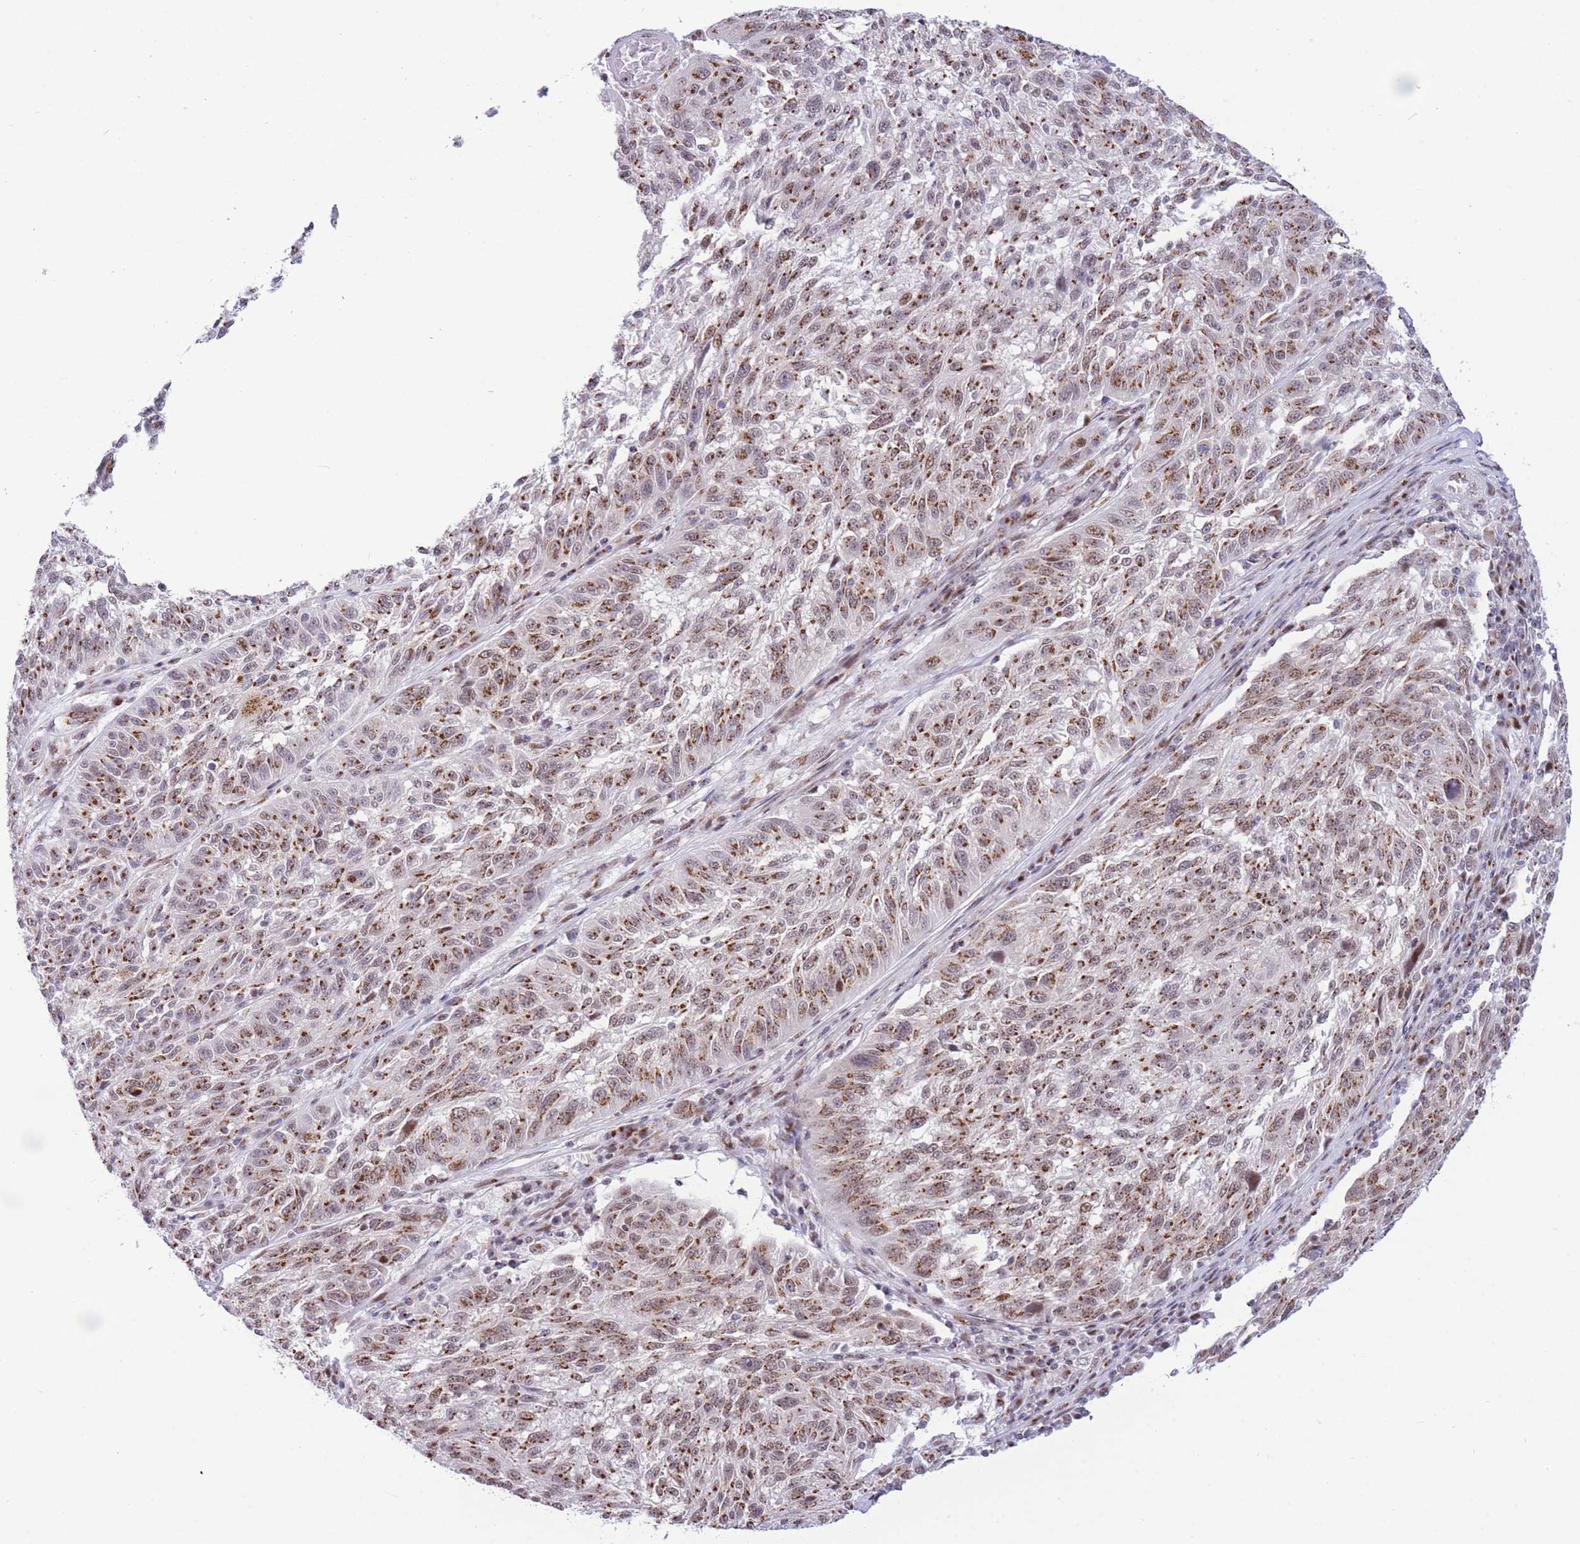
{"staining": {"intensity": "moderate", "quantity": ">75%", "location": "cytoplasmic/membranous,nuclear"}, "tissue": "melanoma", "cell_type": "Tumor cells", "image_type": "cancer", "snomed": [{"axis": "morphology", "description": "Malignant melanoma, NOS"}, {"axis": "topography", "description": "Skin"}], "caption": "Immunohistochemical staining of human malignant melanoma displays moderate cytoplasmic/membranous and nuclear protein expression in about >75% of tumor cells. (Brightfield microscopy of DAB IHC at high magnification).", "gene": "INO80C", "patient": {"sex": "male", "age": 53}}